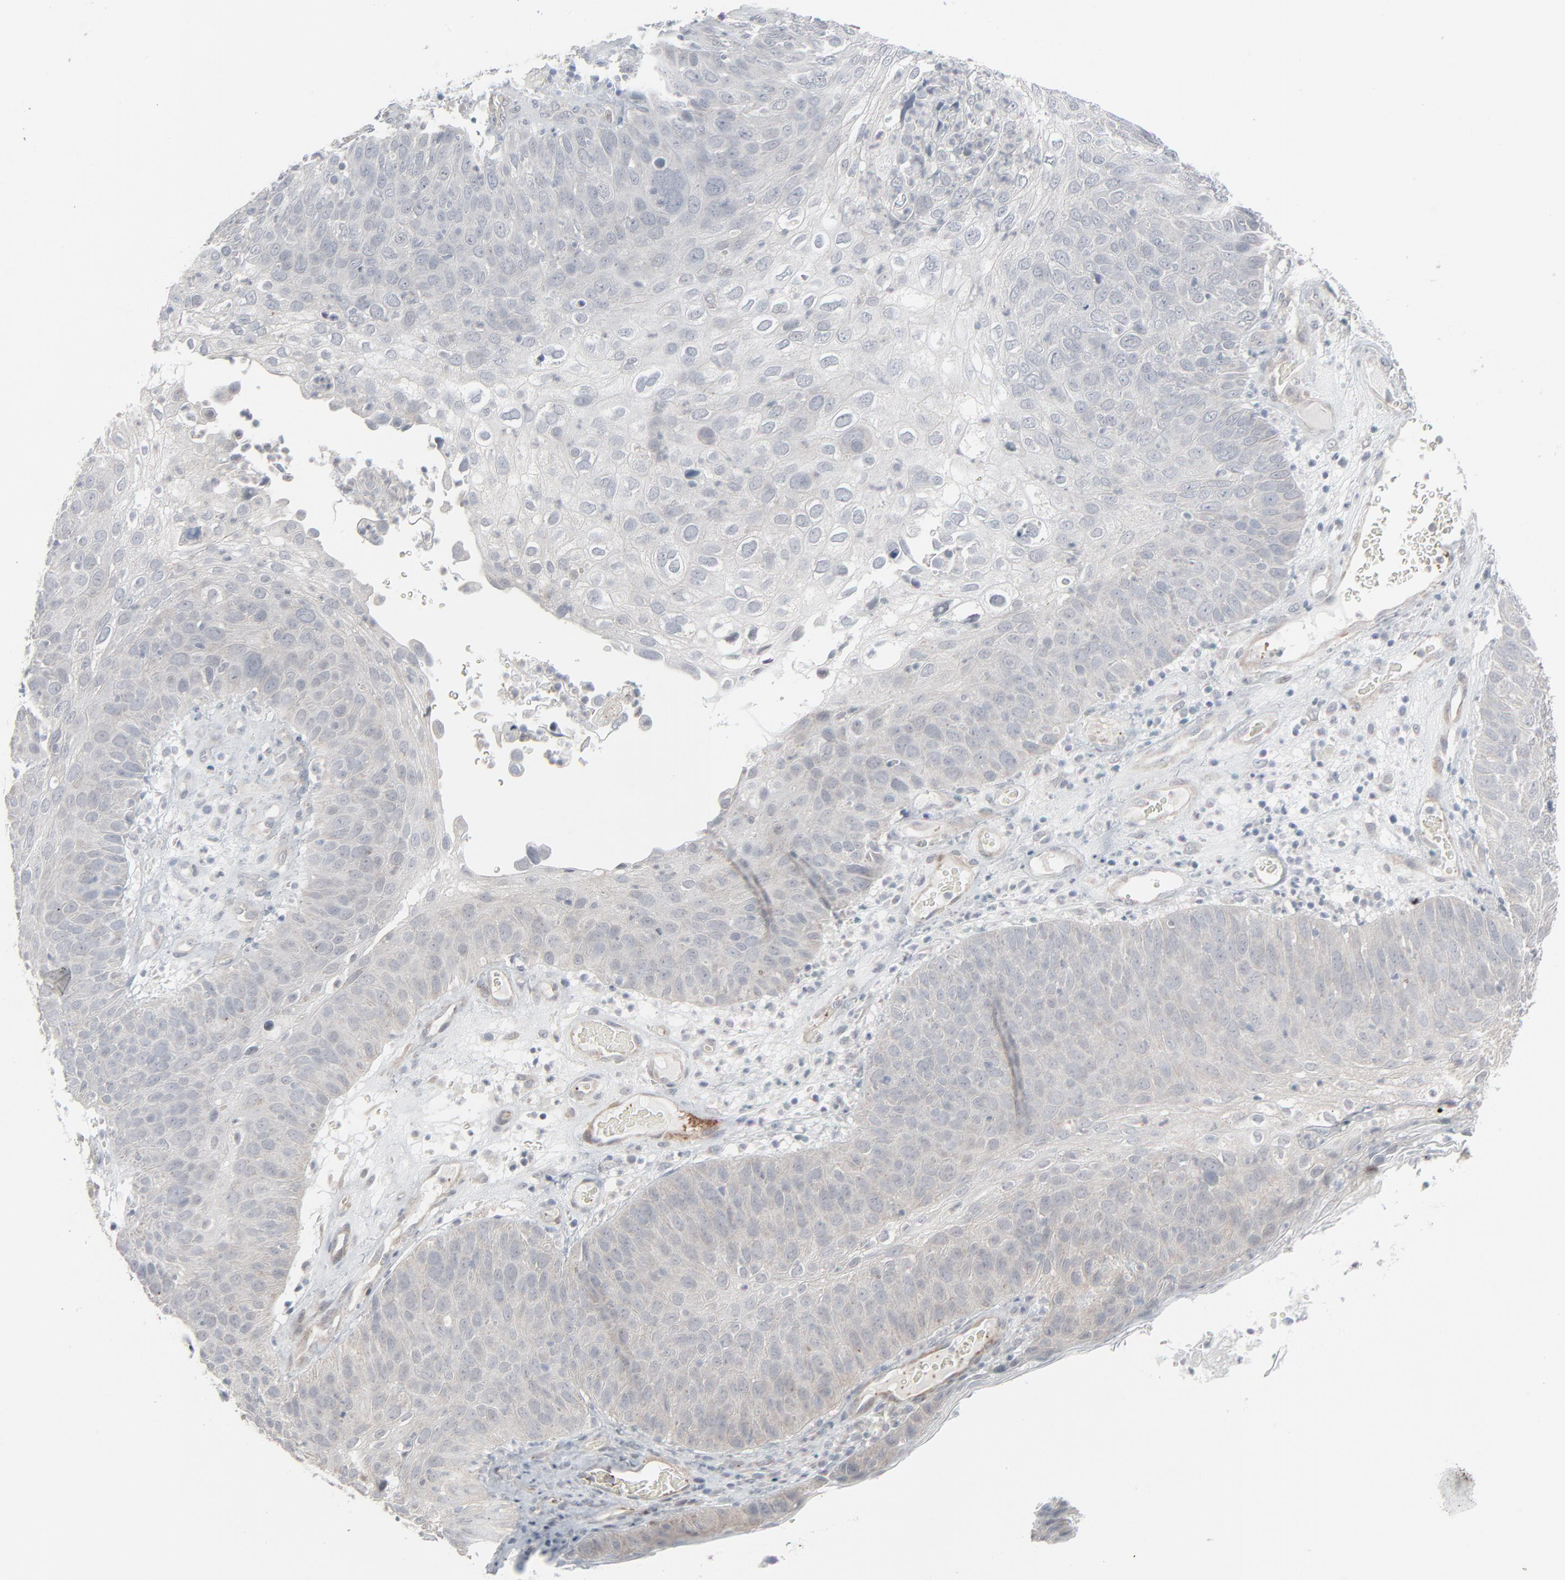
{"staining": {"intensity": "negative", "quantity": "none", "location": "none"}, "tissue": "skin cancer", "cell_type": "Tumor cells", "image_type": "cancer", "snomed": [{"axis": "morphology", "description": "Squamous cell carcinoma, NOS"}, {"axis": "topography", "description": "Skin"}], "caption": "Tumor cells show no significant protein positivity in skin cancer. The staining was performed using DAB to visualize the protein expression in brown, while the nuclei were stained in blue with hematoxylin (Magnification: 20x).", "gene": "NEUROD1", "patient": {"sex": "male", "age": 87}}